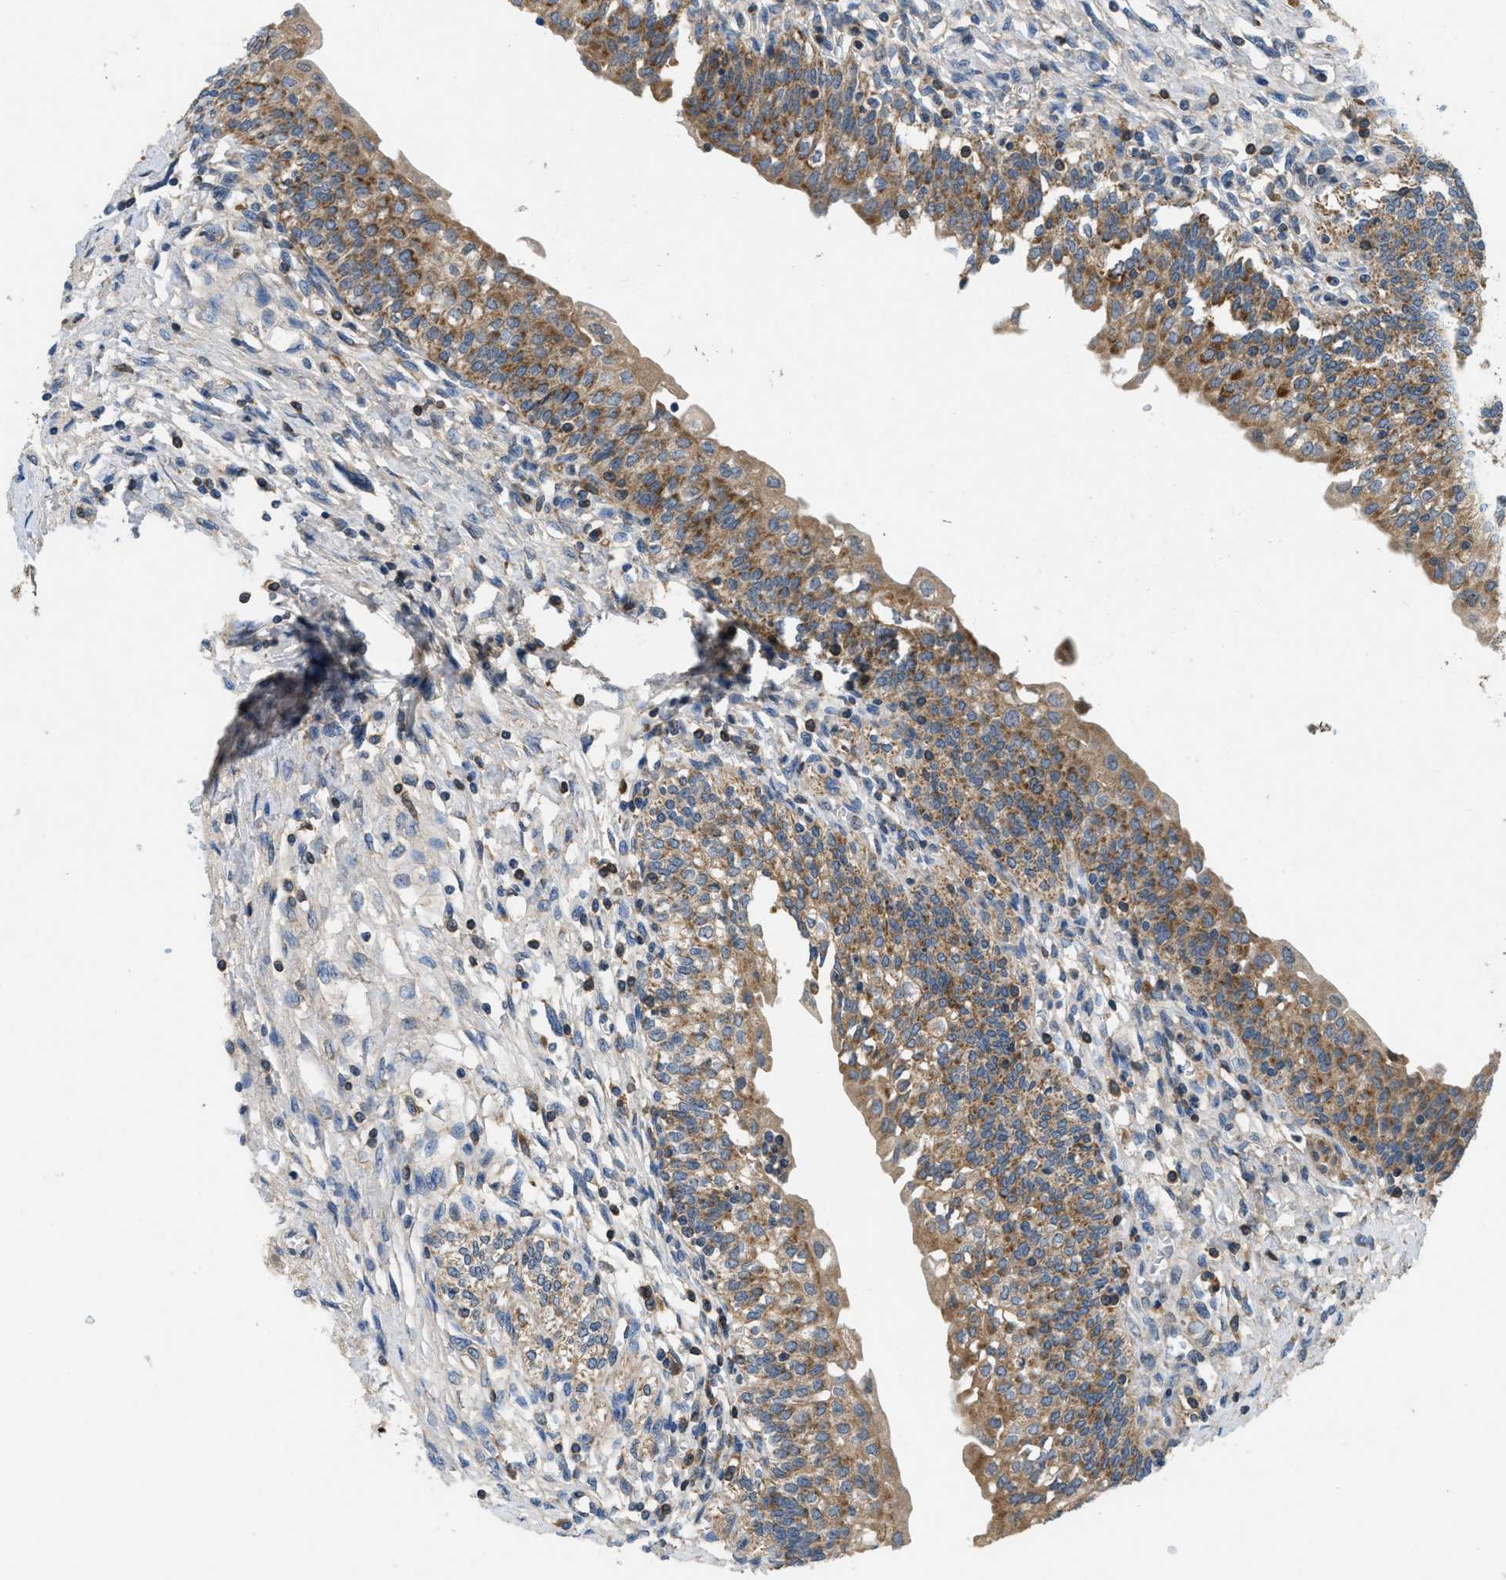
{"staining": {"intensity": "moderate", "quantity": ">75%", "location": "cytoplasmic/membranous"}, "tissue": "urinary bladder", "cell_type": "Urothelial cells", "image_type": "normal", "snomed": [{"axis": "morphology", "description": "Normal tissue, NOS"}, {"axis": "topography", "description": "Urinary bladder"}], "caption": "Urinary bladder stained for a protein demonstrates moderate cytoplasmic/membranous positivity in urothelial cells. Using DAB (3,3'-diaminobenzidine) (brown) and hematoxylin (blue) stains, captured at high magnification using brightfield microscopy.", "gene": "PNKD", "patient": {"sex": "male", "age": 55}}